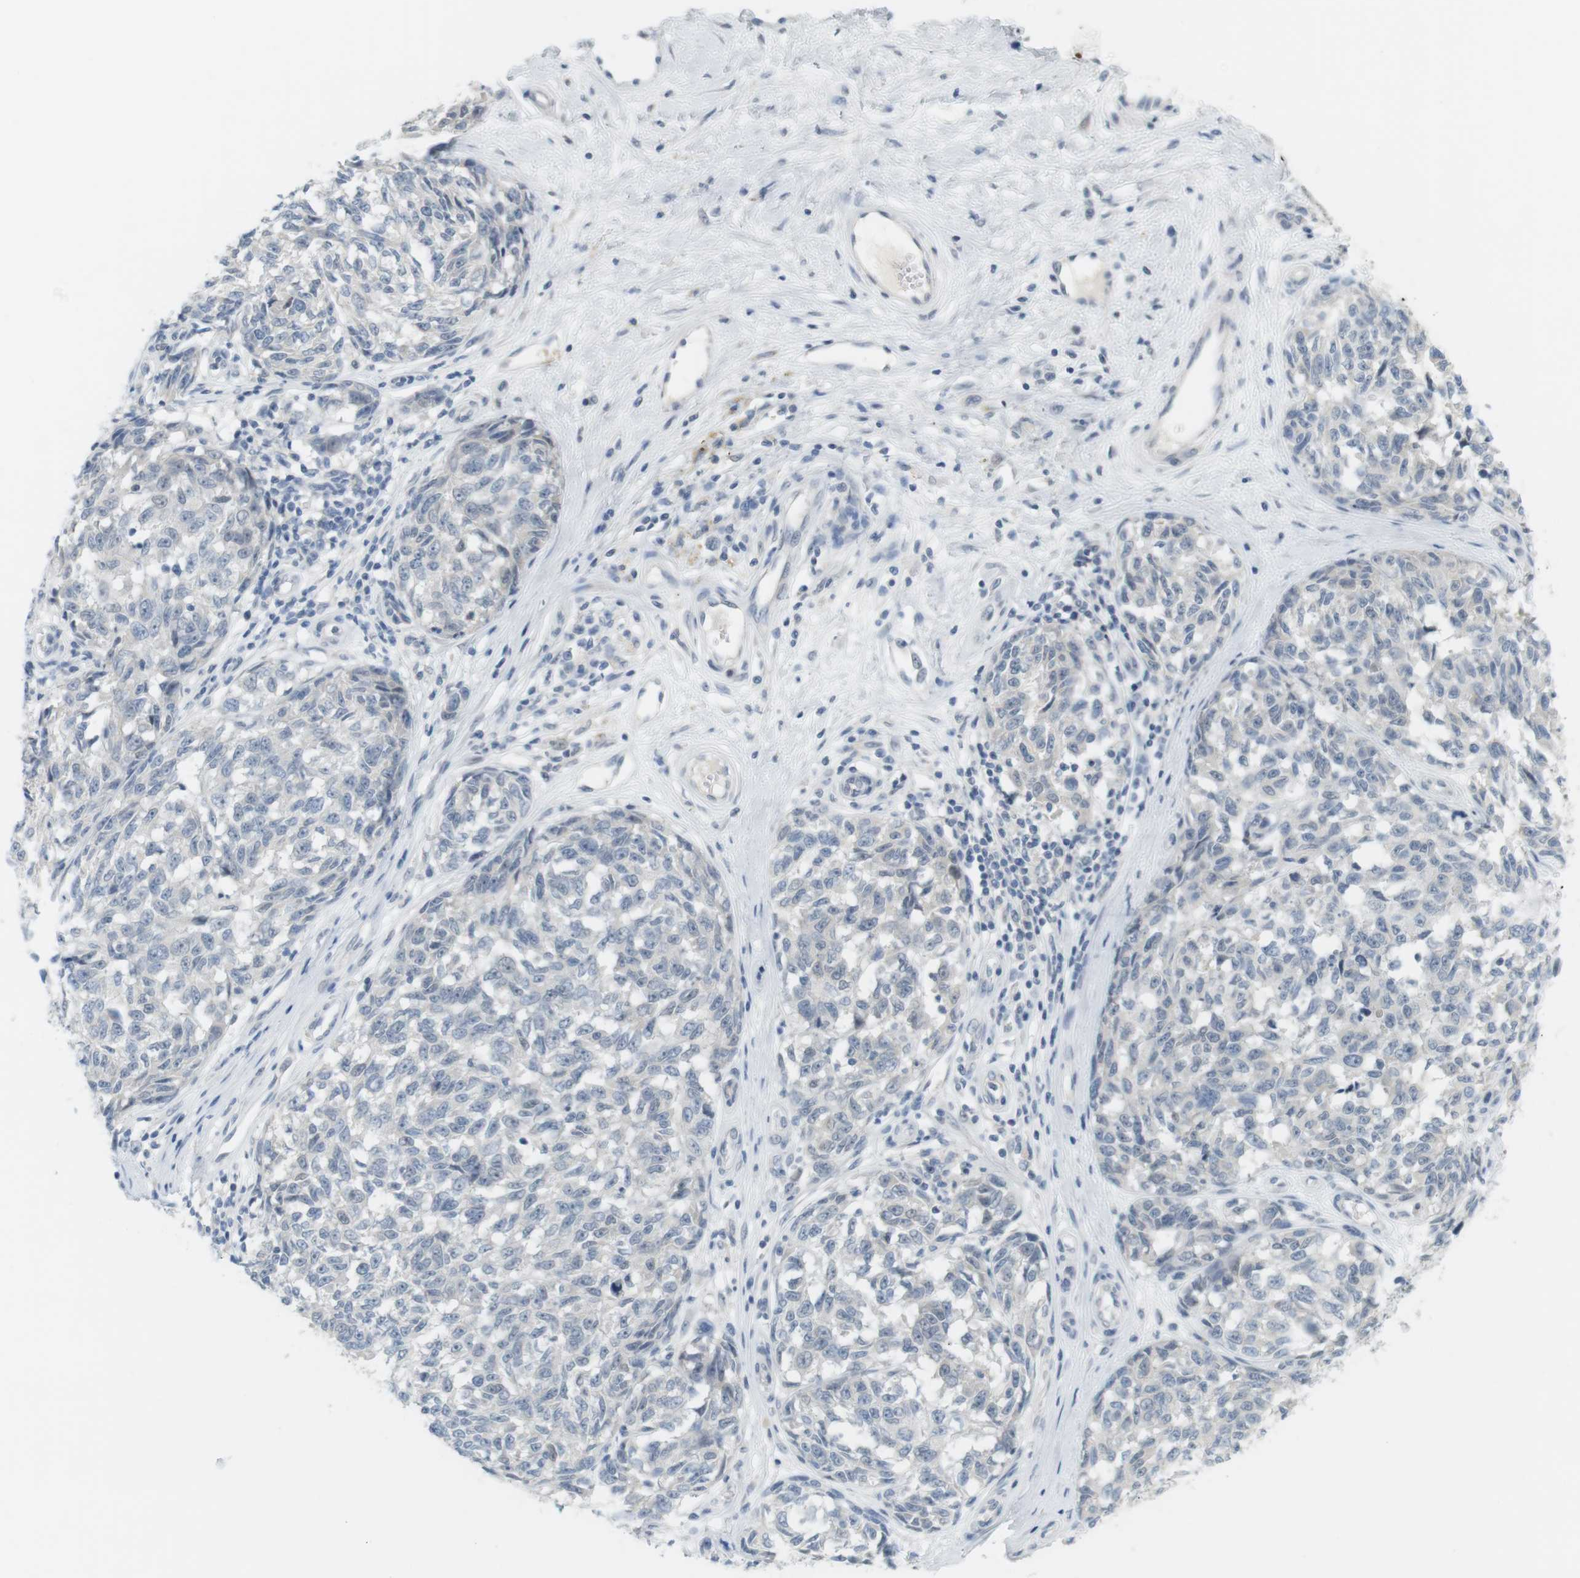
{"staining": {"intensity": "negative", "quantity": "none", "location": "none"}, "tissue": "melanoma", "cell_type": "Tumor cells", "image_type": "cancer", "snomed": [{"axis": "morphology", "description": "Malignant melanoma, NOS"}, {"axis": "topography", "description": "Skin"}], "caption": "Tumor cells show no significant protein expression in melanoma.", "gene": "CREB3L2", "patient": {"sex": "female", "age": 64}}